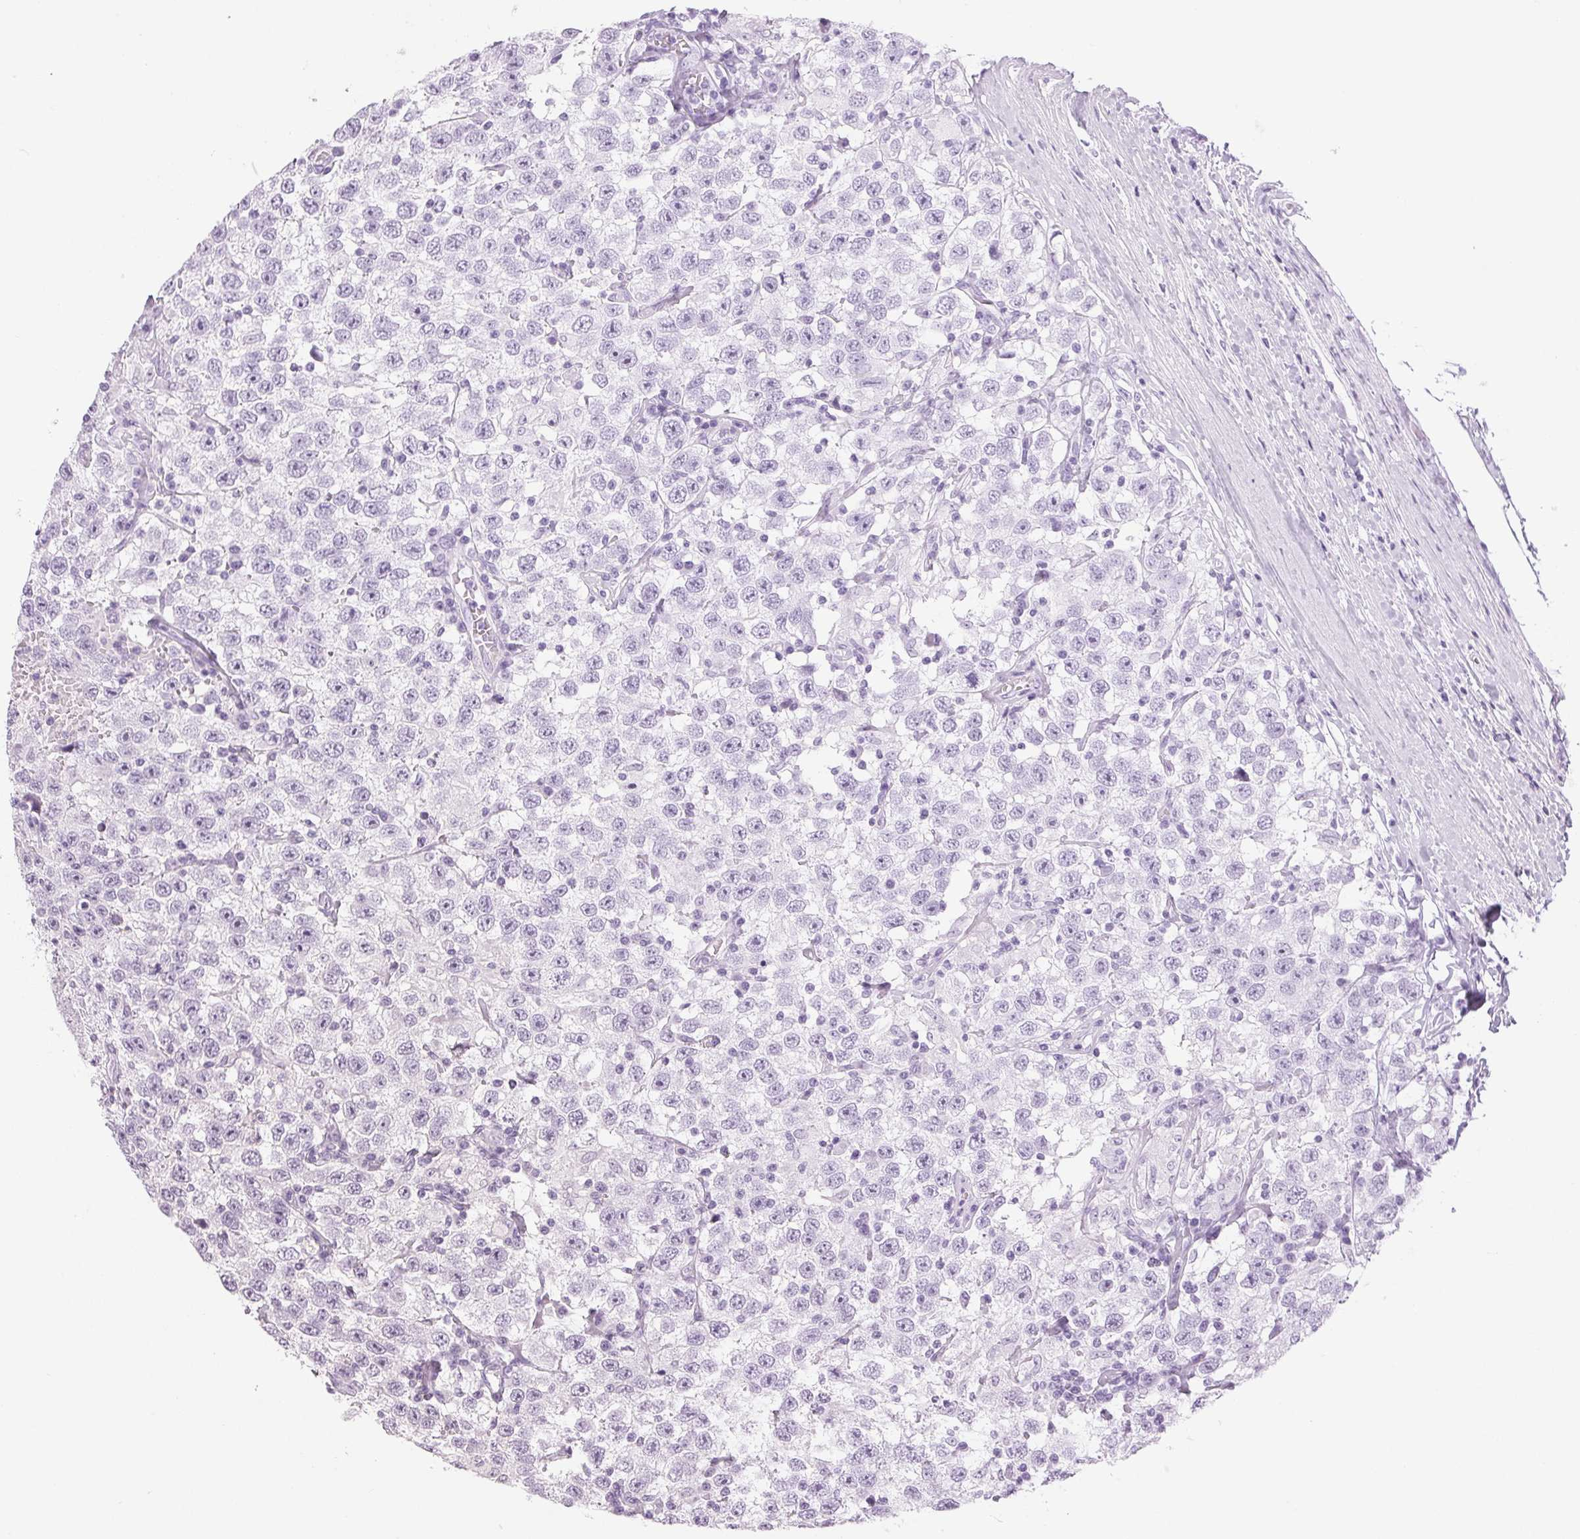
{"staining": {"intensity": "negative", "quantity": "none", "location": "none"}, "tissue": "testis cancer", "cell_type": "Tumor cells", "image_type": "cancer", "snomed": [{"axis": "morphology", "description": "Seminoma, NOS"}, {"axis": "topography", "description": "Testis"}], "caption": "High magnification brightfield microscopy of testis cancer stained with DAB (brown) and counterstained with hematoxylin (blue): tumor cells show no significant positivity.", "gene": "LTF", "patient": {"sex": "male", "age": 41}}